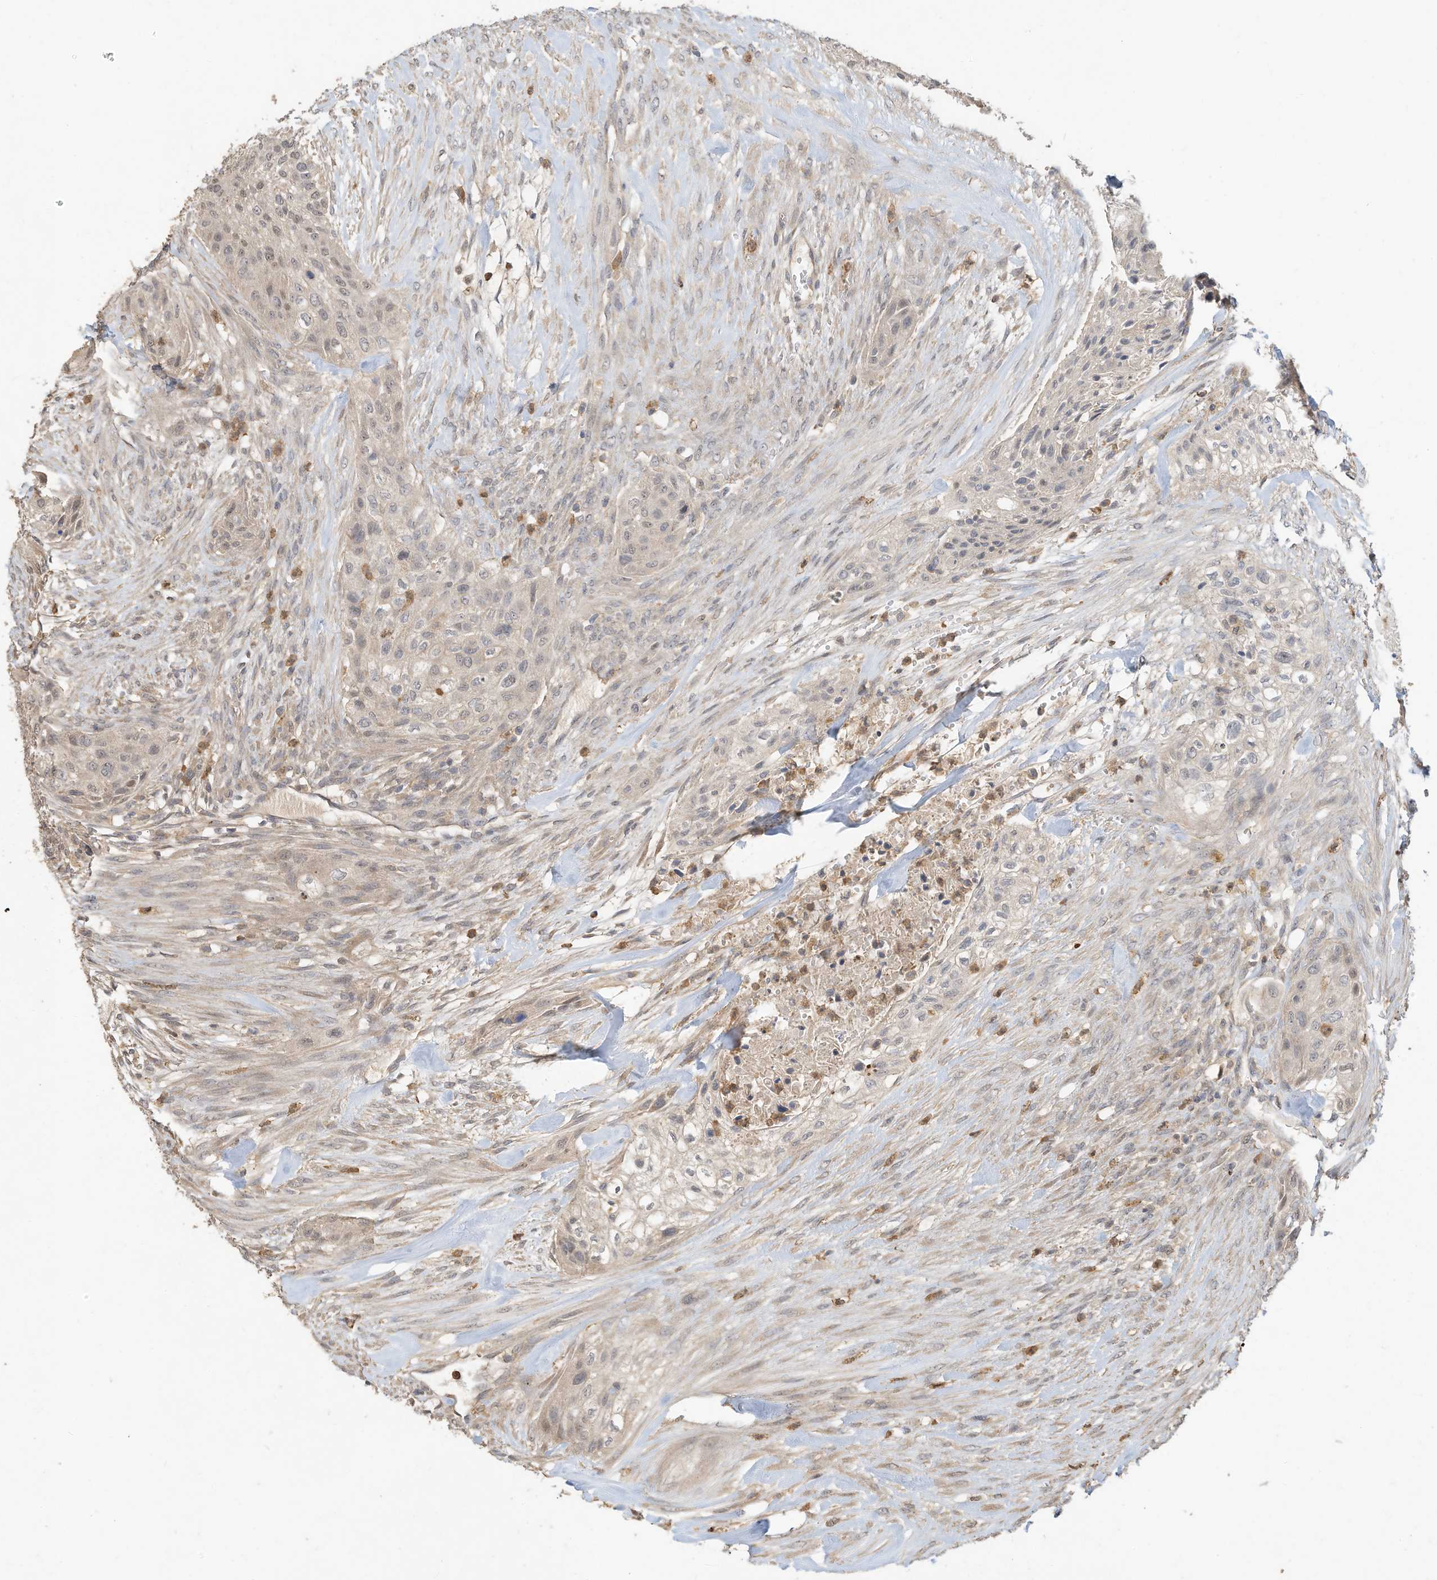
{"staining": {"intensity": "weak", "quantity": "<25%", "location": "nuclear"}, "tissue": "urothelial cancer", "cell_type": "Tumor cells", "image_type": "cancer", "snomed": [{"axis": "morphology", "description": "Urothelial carcinoma, High grade"}, {"axis": "topography", "description": "Urinary bladder"}], "caption": "Immunohistochemical staining of high-grade urothelial carcinoma shows no significant positivity in tumor cells.", "gene": "OFD1", "patient": {"sex": "male", "age": 35}}